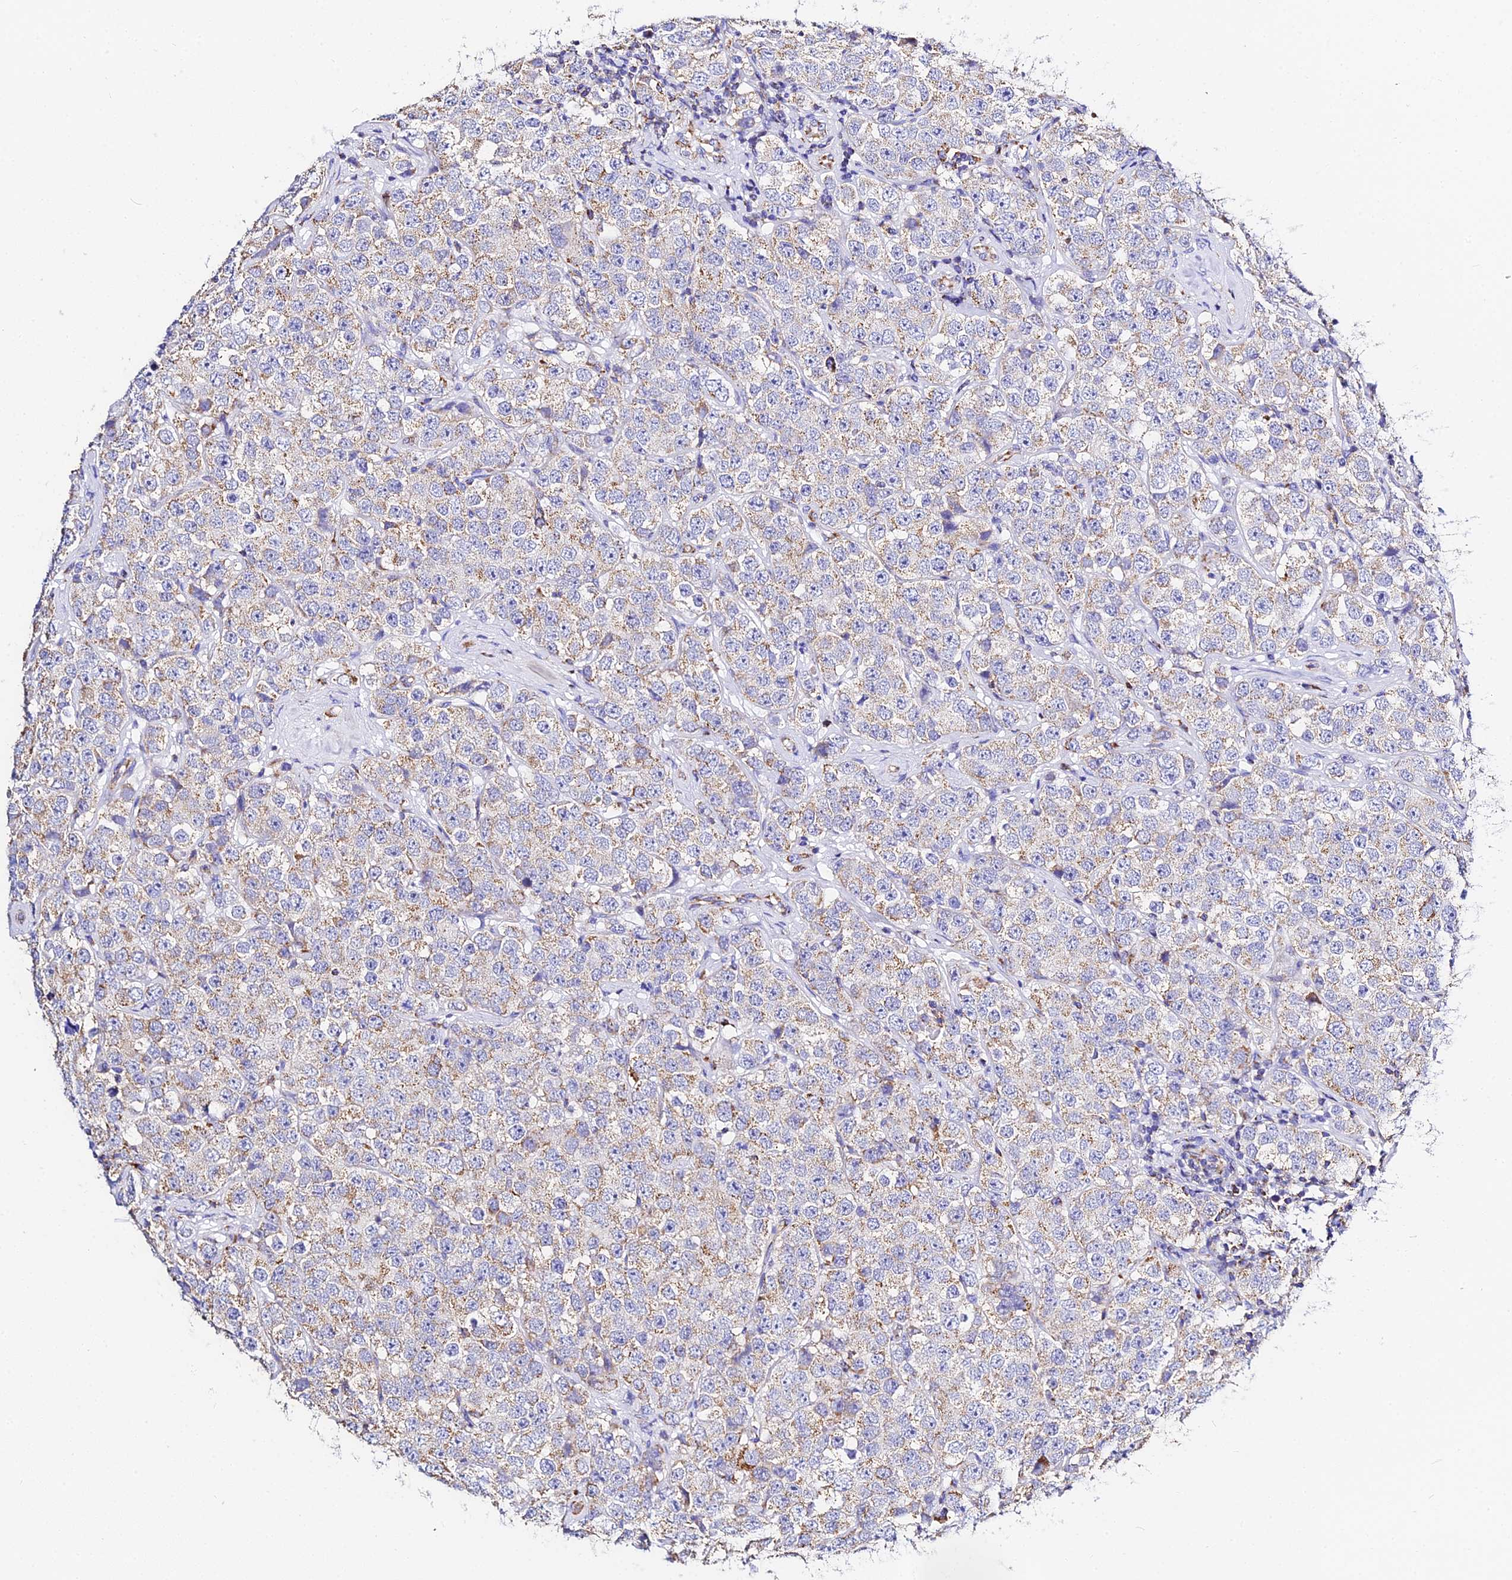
{"staining": {"intensity": "weak", "quantity": "25%-75%", "location": "cytoplasmic/membranous"}, "tissue": "testis cancer", "cell_type": "Tumor cells", "image_type": "cancer", "snomed": [{"axis": "morphology", "description": "Seminoma, NOS"}, {"axis": "topography", "description": "Testis"}], "caption": "Immunohistochemical staining of human testis seminoma reveals low levels of weak cytoplasmic/membranous protein expression in approximately 25%-75% of tumor cells.", "gene": "ZNF573", "patient": {"sex": "male", "age": 28}}